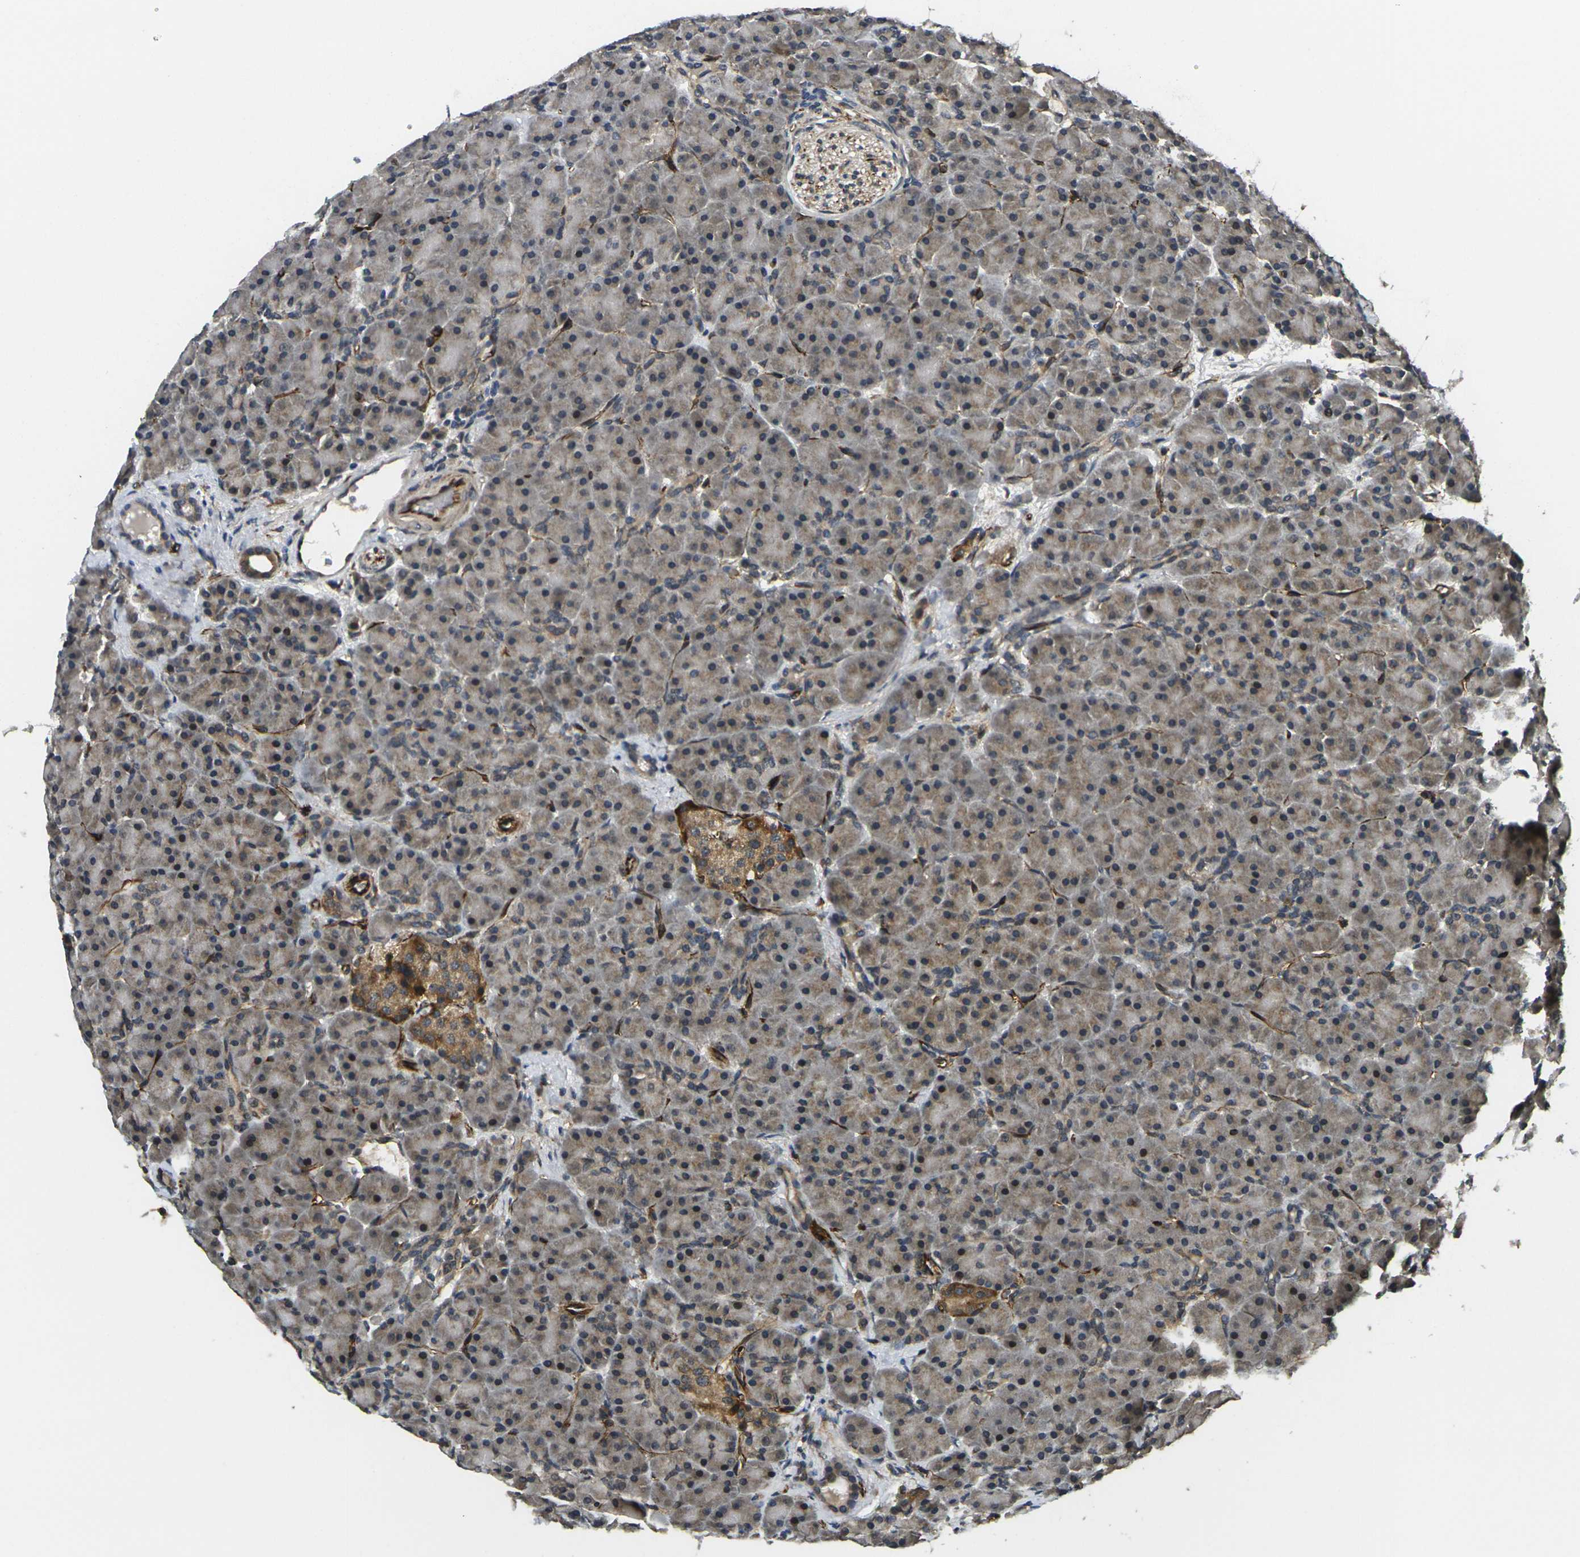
{"staining": {"intensity": "weak", "quantity": ">75%", "location": "cytoplasmic/membranous"}, "tissue": "pancreas", "cell_type": "Exocrine glandular cells", "image_type": "normal", "snomed": [{"axis": "morphology", "description": "Normal tissue, NOS"}, {"axis": "topography", "description": "Pancreas"}], "caption": "Brown immunohistochemical staining in unremarkable pancreas demonstrates weak cytoplasmic/membranous expression in approximately >75% of exocrine glandular cells. Using DAB (3,3'-diaminobenzidine) (brown) and hematoxylin (blue) stains, captured at high magnification using brightfield microscopy.", "gene": "FUT11", "patient": {"sex": "male", "age": 66}}